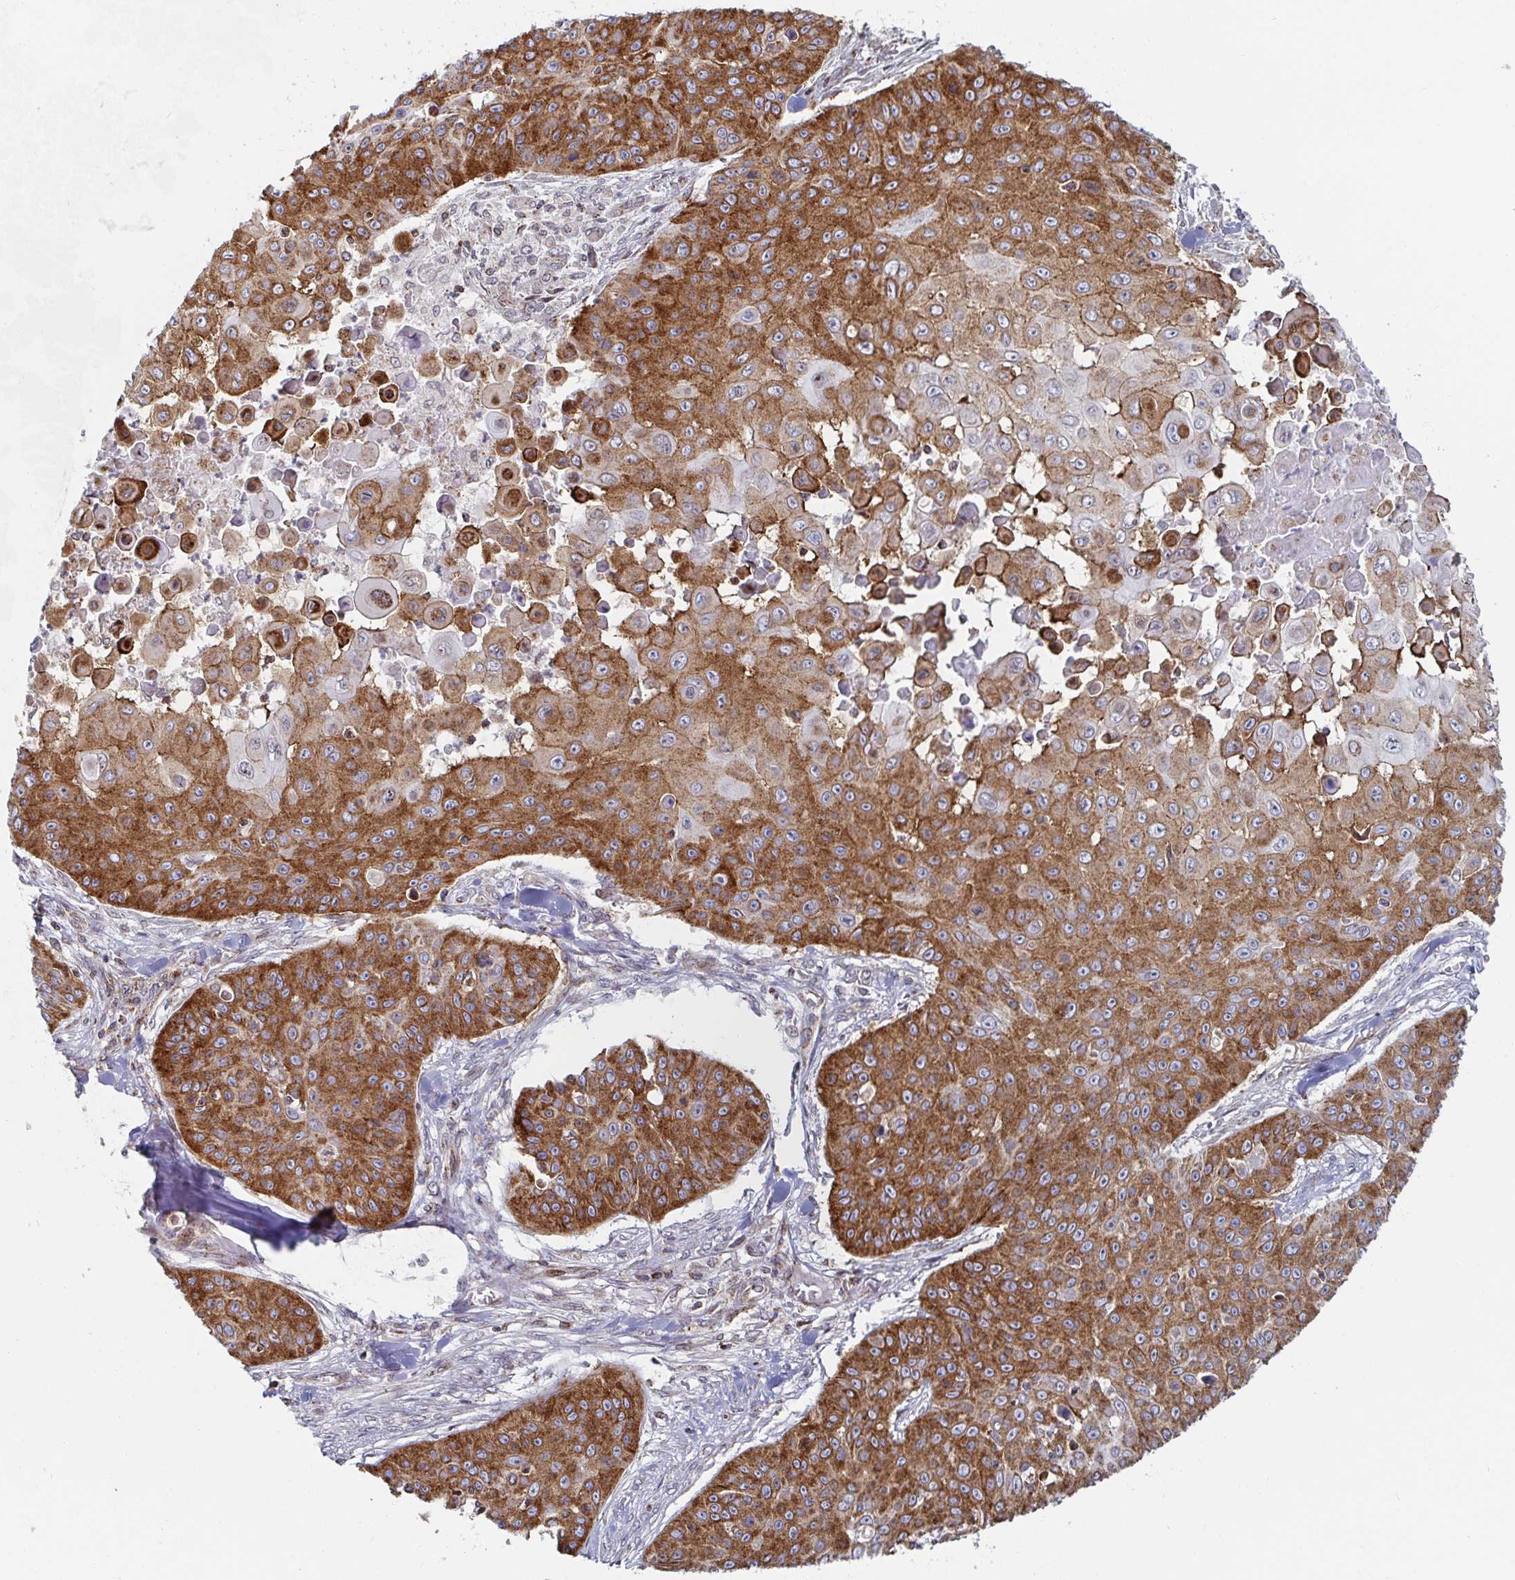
{"staining": {"intensity": "strong", "quantity": ">75%", "location": "cytoplasmic/membranous"}, "tissue": "skin cancer", "cell_type": "Tumor cells", "image_type": "cancer", "snomed": [{"axis": "morphology", "description": "Squamous cell carcinoma, NOS"}, {"axis": "topography", "description": "Skin"}], "caption": "Tumor cells reveal high levels of strong cytoplasmic/membranous positivity in approximately >75% of cells in human skin cancer.", "gene": "STARD8", "patient": {"sex": "male", "age": 82}}